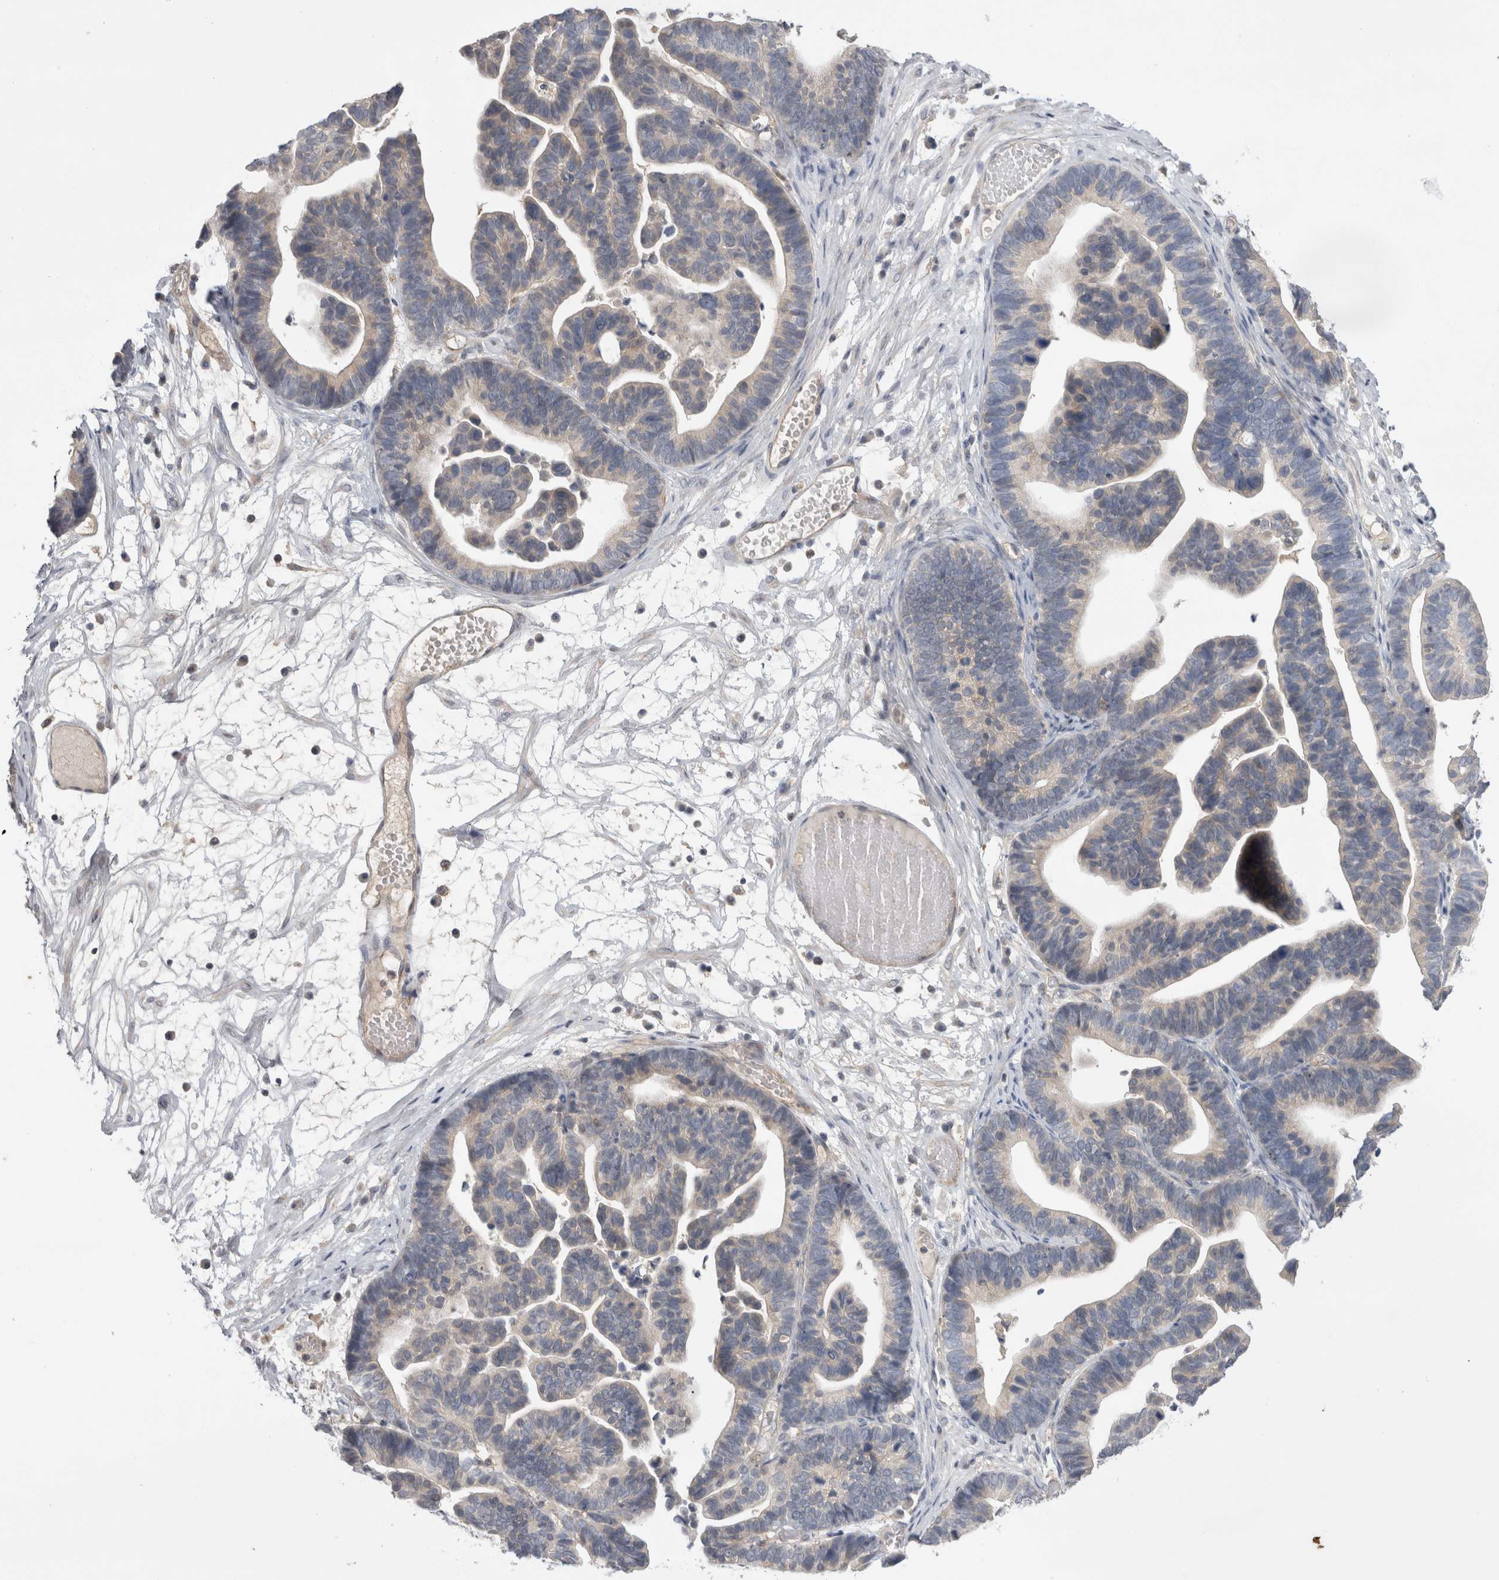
{"staining": {"intensity": "weak", "quantity": "<25%", "location": "cytoplasmic/membranous"}, "tissue": "ovarian cancer", "cell_type": "Tumor cells", "image_type": "cancer", "snomed": [{"axis": "morphology", "description": "Cystadenocarcinoma, serous, NOS"}, {"axis": "topography", "description": "Ovary"}], "caption": "Immunohistochemical staining of ovarian serous cystadenocarcinoma exhibits no significant positivity in tumor cells.", "gene": "SRD5A3", "patient": {"sex": "female", "age": 56}}